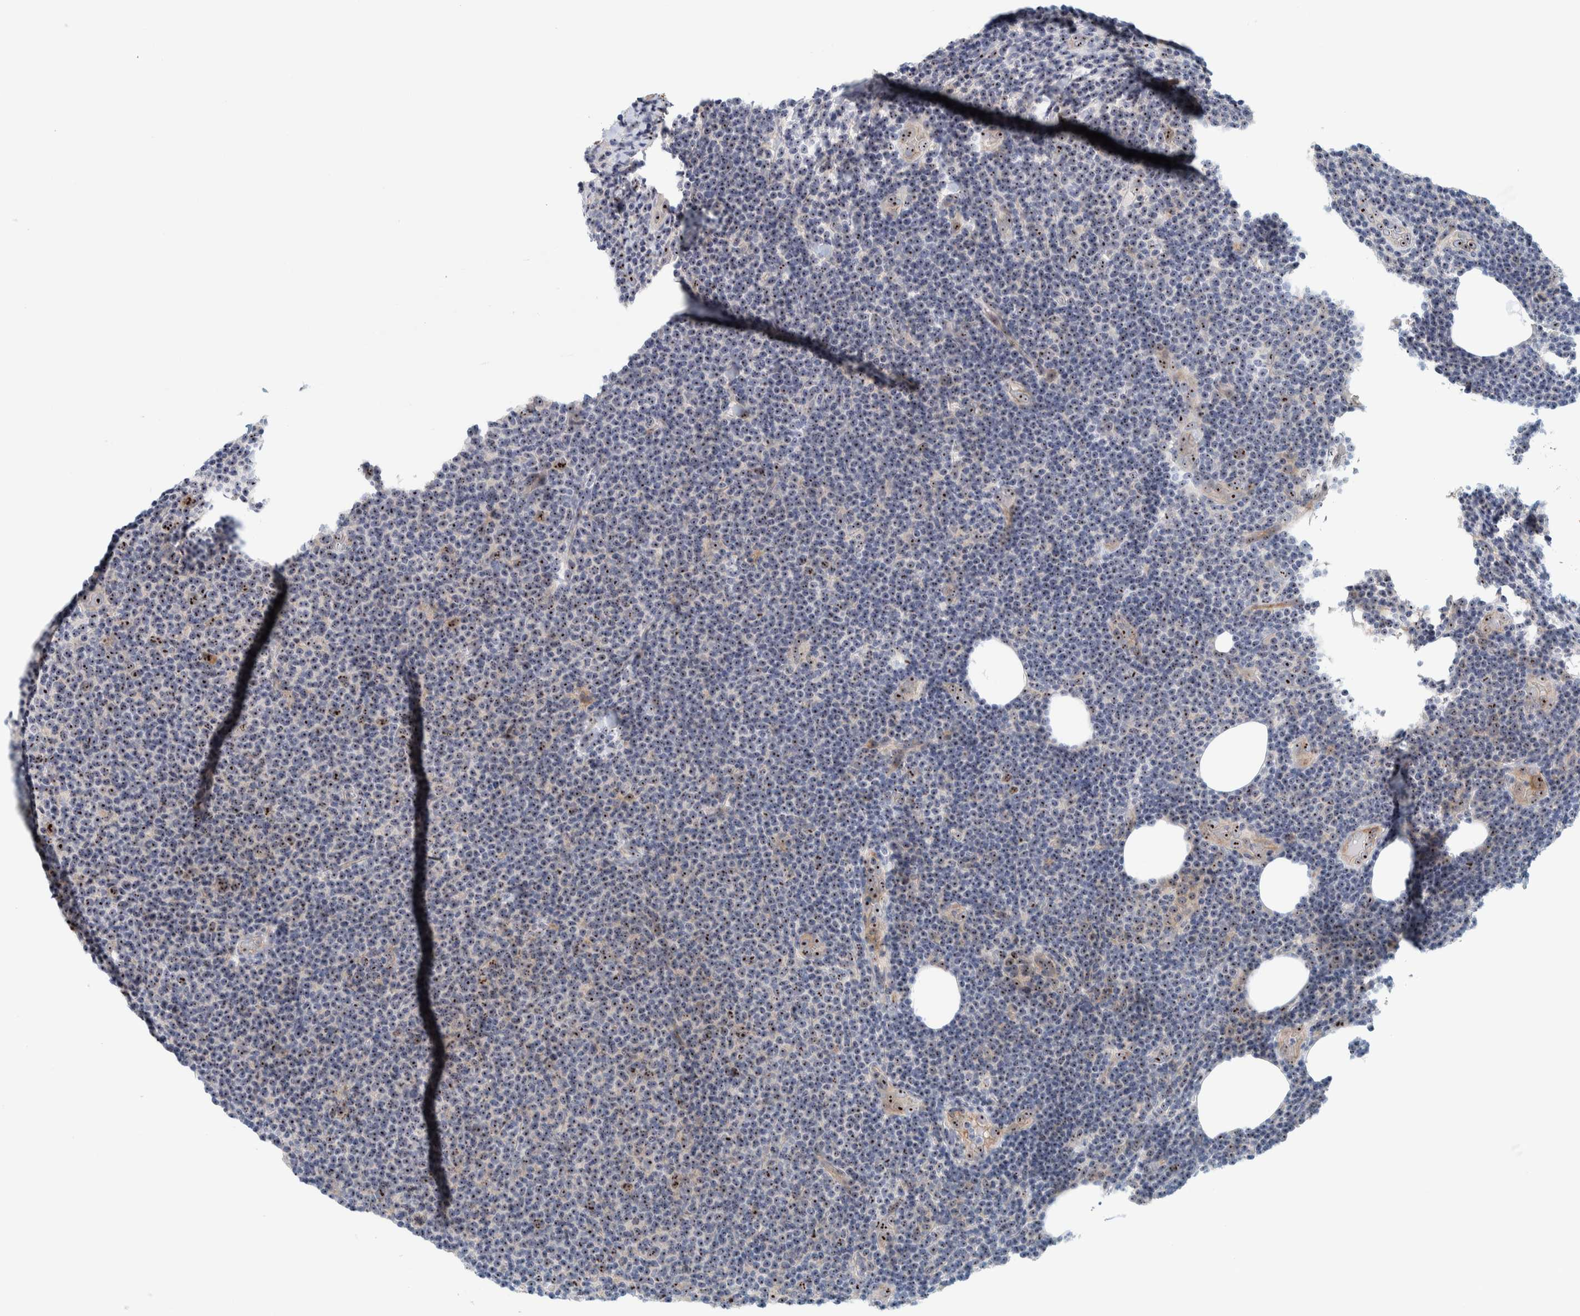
{"staining": {"intensity": "moderate", "quantity": ">75%", "location": "nuclear"}, "tissue": "lymphoma", "cell_type": "Tumor cells", "image_type": "cancer", "snomed": [{"axis": "morphology", "description": "Malignant lymphoma, non-Hodgkin's type, Low grade"}, {"axis": "topography", "description": "Lymph node"}], "caption": "This image displays IHC staining of human low-grade malignant lymphoma, non-Hodgkin's type, with medium moderate nuclear expression in approximately >75% of tumor cells.", "gene": "NOL11", "patient": {"sex": "male", "age": 66}}